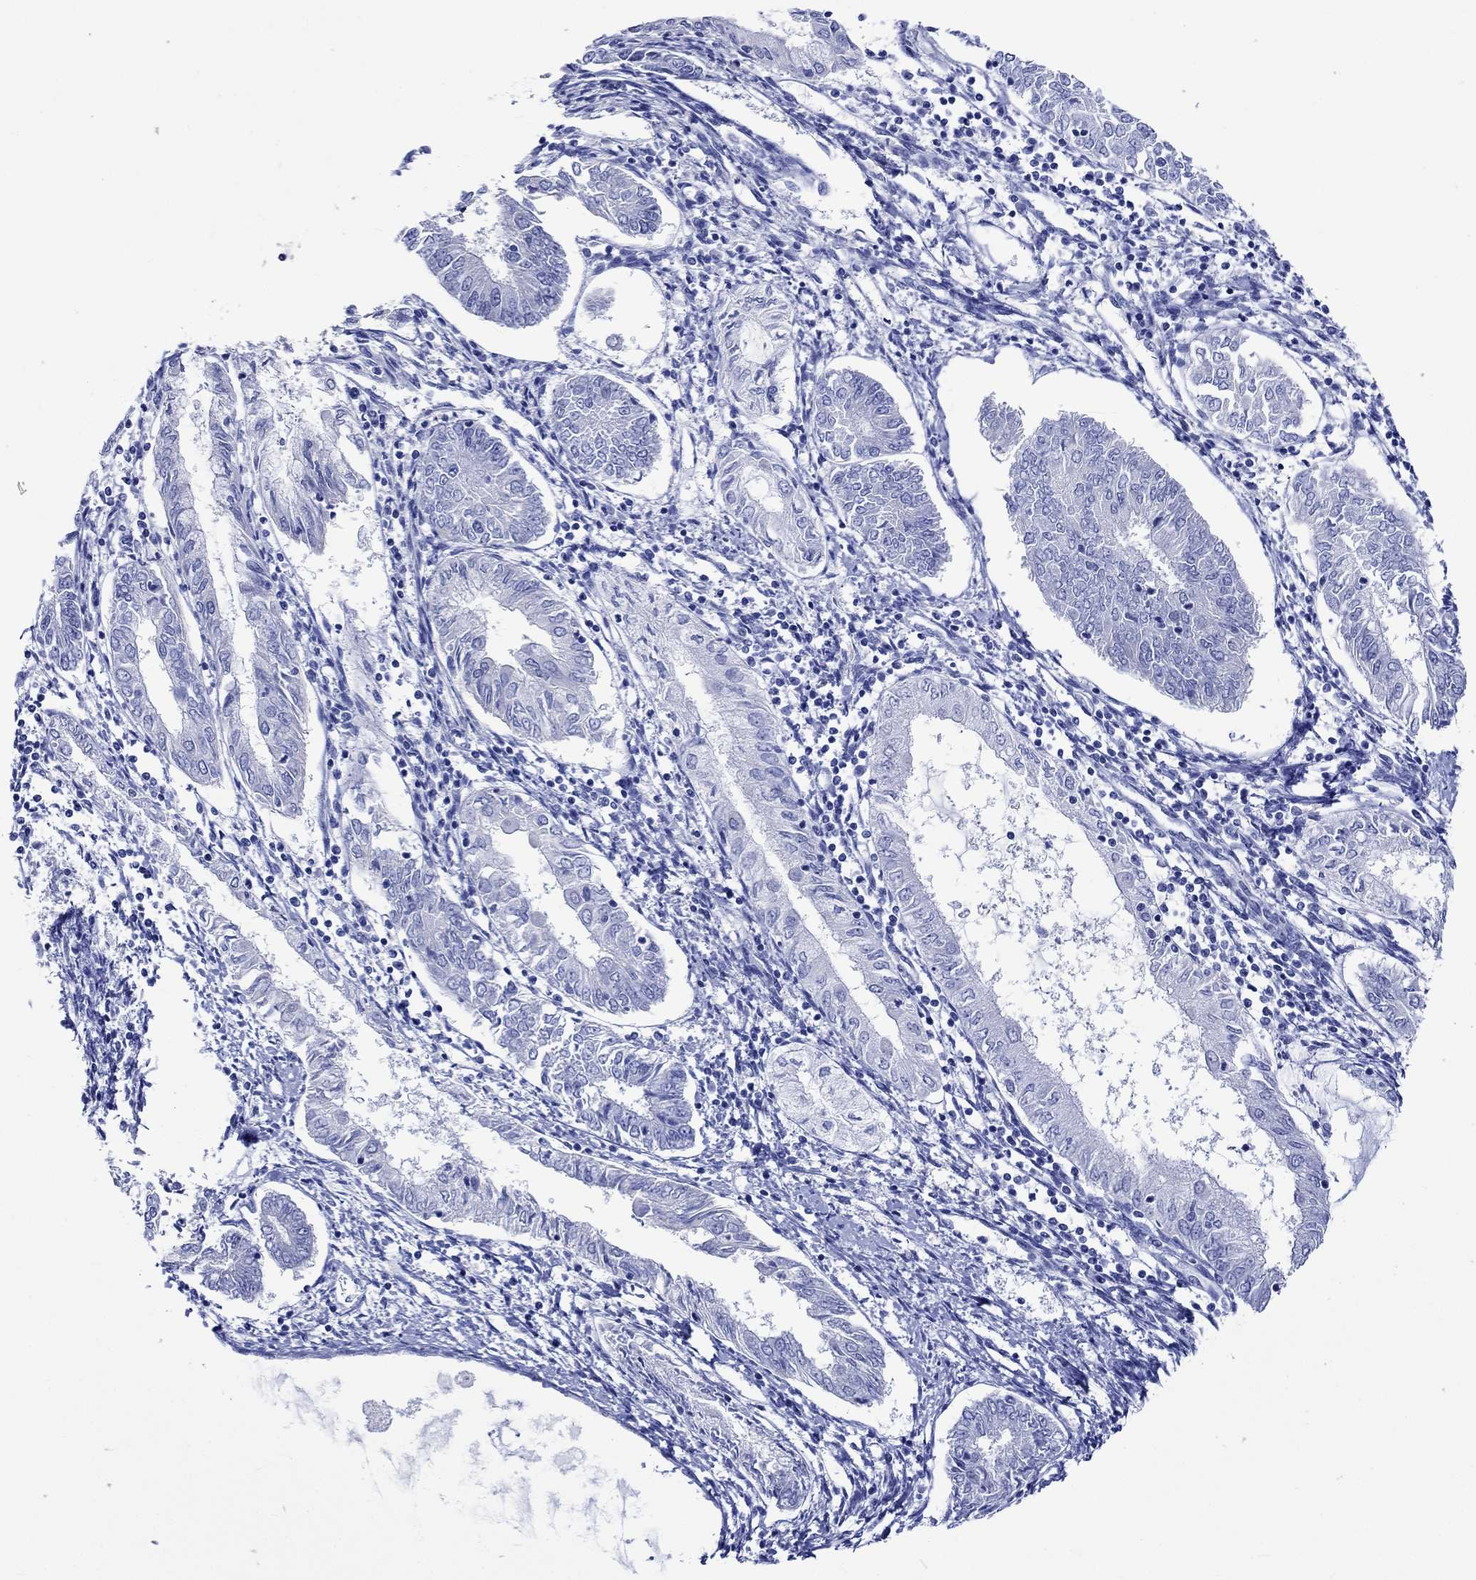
{"staining": {"intensity": "negative", "quantity": "none", "location": "none"}, "tissue": "endometrial cancer", "cell_type": "Tumor cells", "image_type": "cancer", "snomed": [{"axis": "morphology", "description": "Adenocarcinoma, NOS"}, {"axis": "topography", "description": "Endometrium"}], "caption": "Micrograph shows no significant protein staining in tumor cells of endometrial adenocarcinoma.", "gene": "HARBI1", "patient": {"sex": "female", "age": 68}}